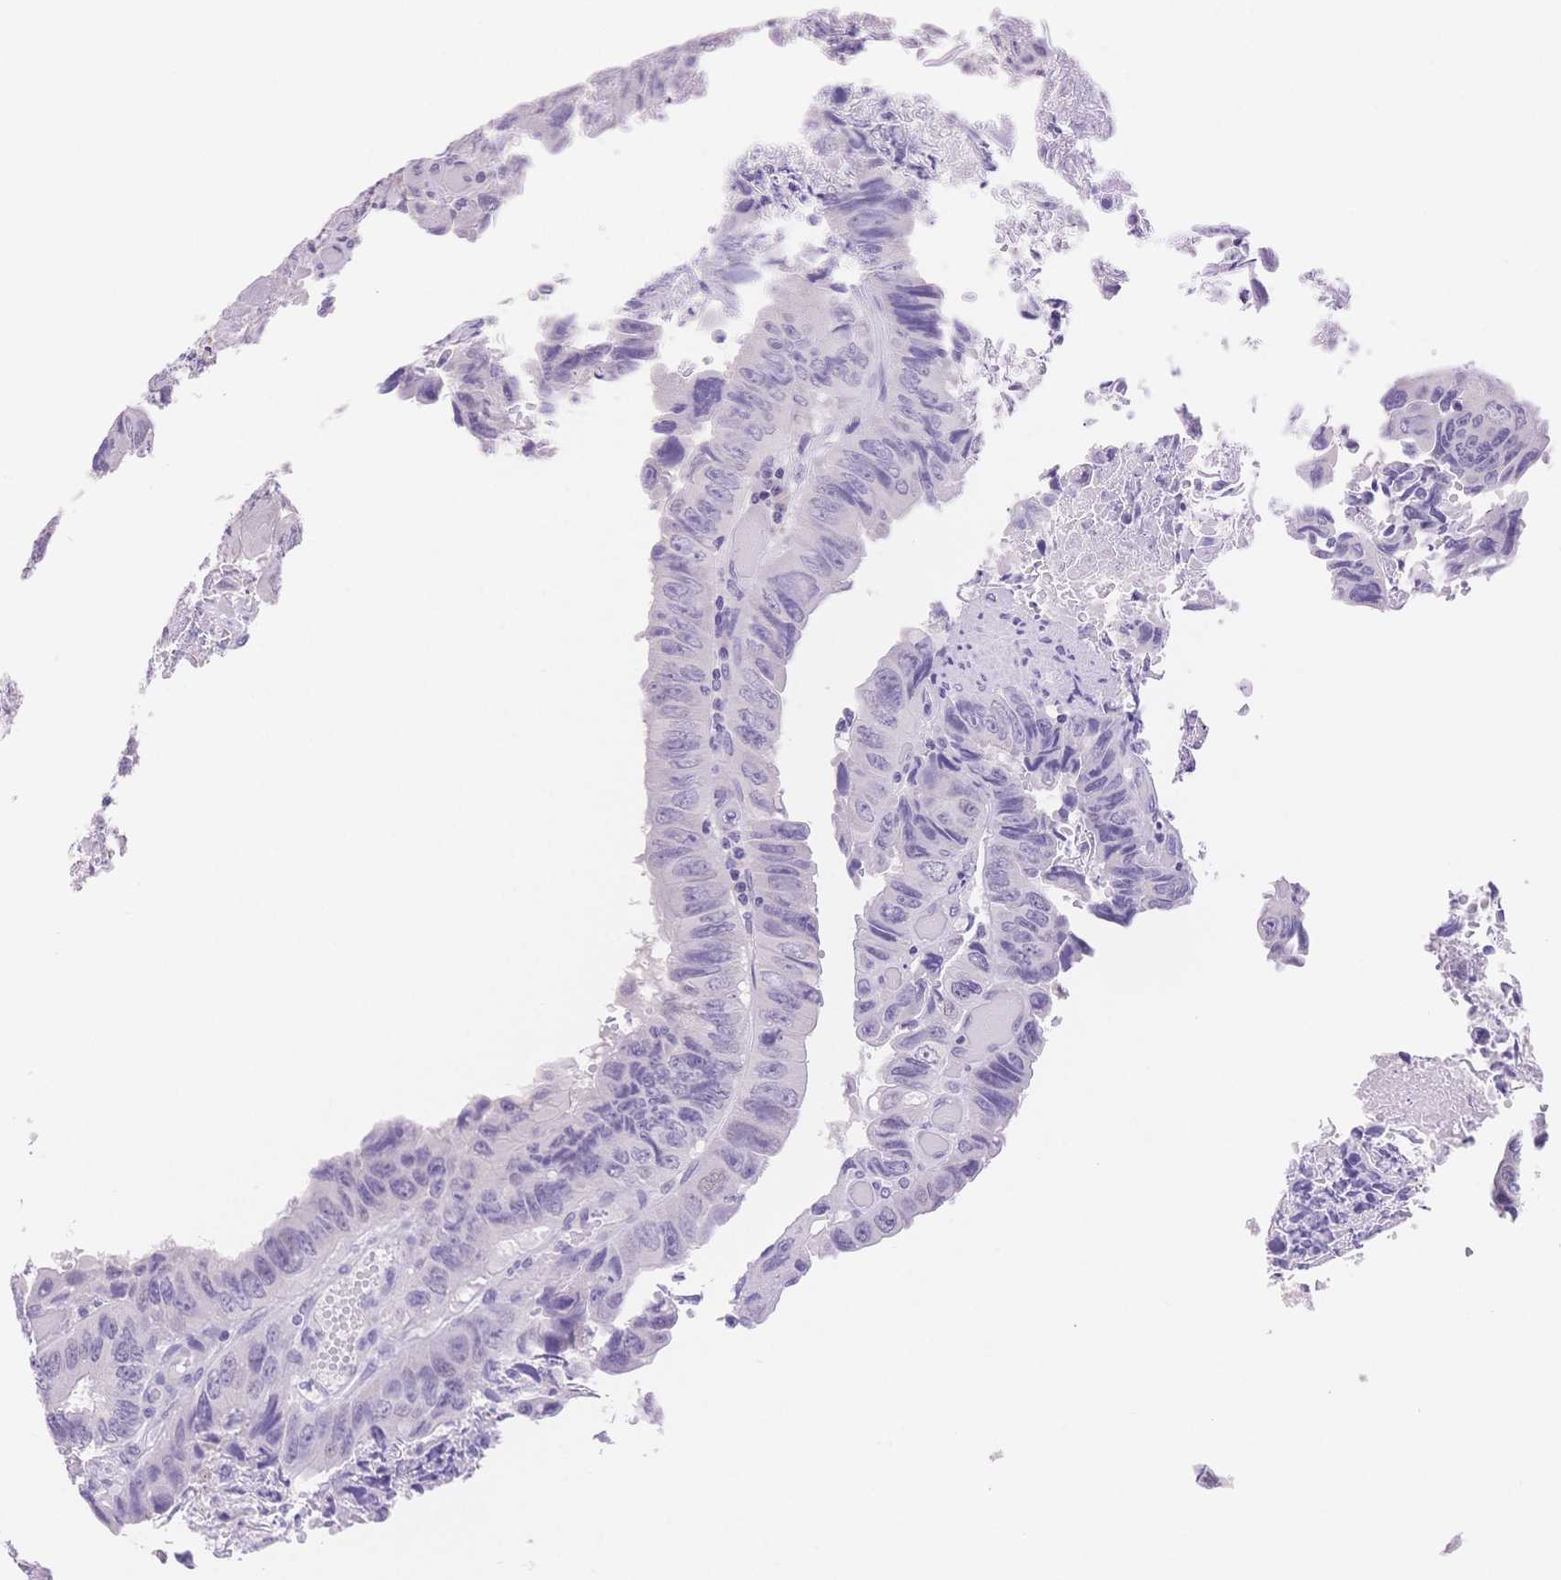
{"staining": {"intensity": "negative", "quantity": "none", "location": "none"}, "tissue": "colorectal cancer", "cell_type": "Tumor cells", "image_type": "cancer", "snomed": [{"axis": "morphology", "description": "Adenocarcinoma, NOS"}, {"axis": "topography", "description": "Colon"}], "caption": "Colorectal cancer stained for a protein using immunohistochemistry (IHC) displays no expression tumor cells.", "gene": "MYOM1", "patient": {"sex": "female", "age": 84}}